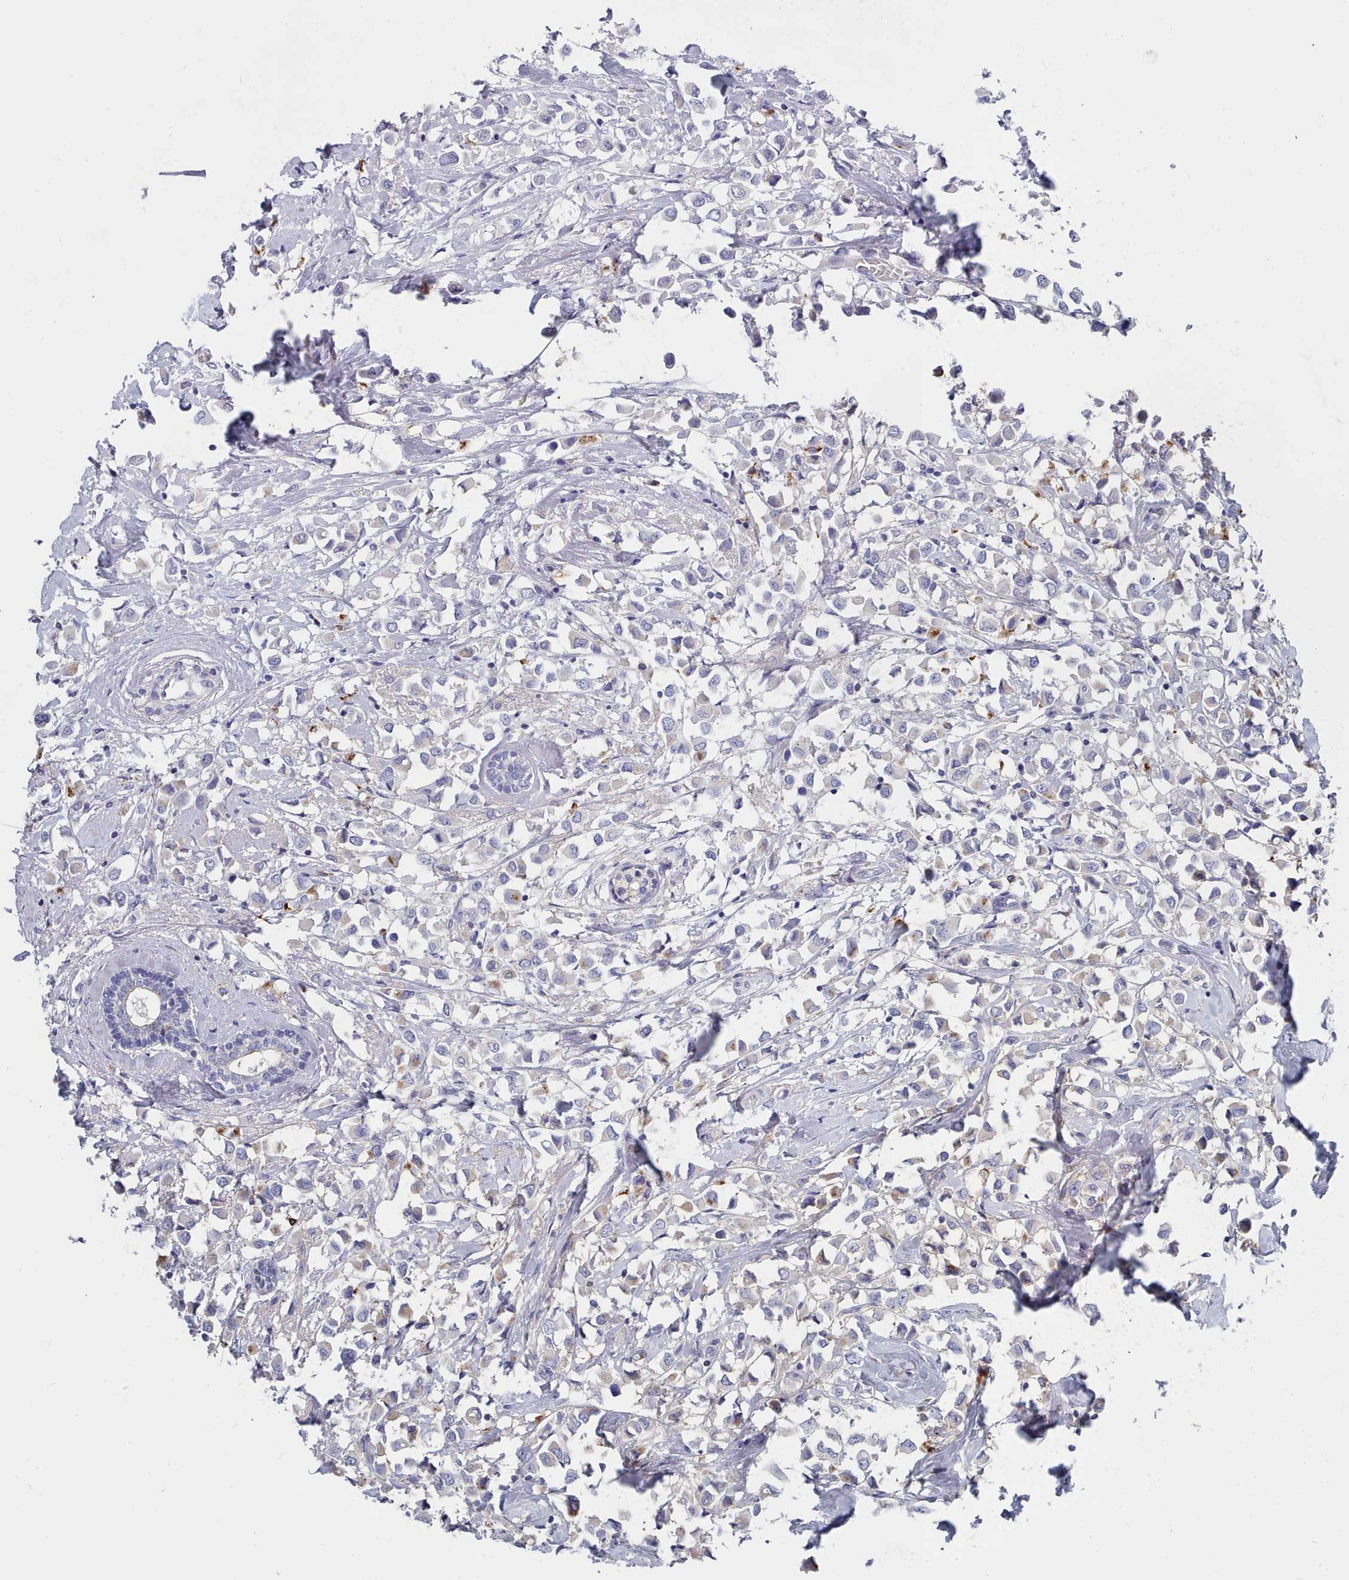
{"staining": {"intensity": "strong", "quantity": "<25%", "location": "cytoplasmic/membranous"}, "tissue": "breast cancer", "cell_type": "Tumor cells", "image_type": "cancer", "snomed": [{"axis": "morphology", "description": "Duct carcinoma"}, {"axis": "topography", "description": "Breast"}], "caption": "Immunohistochemical staining of human breast invasive ductal carcinoma shows strong cytoplasmic/membranous protein positivity in about <25% of tumor cells.", "gene": "PDE4C", "patient": {"sex": "female", "age": 61}}